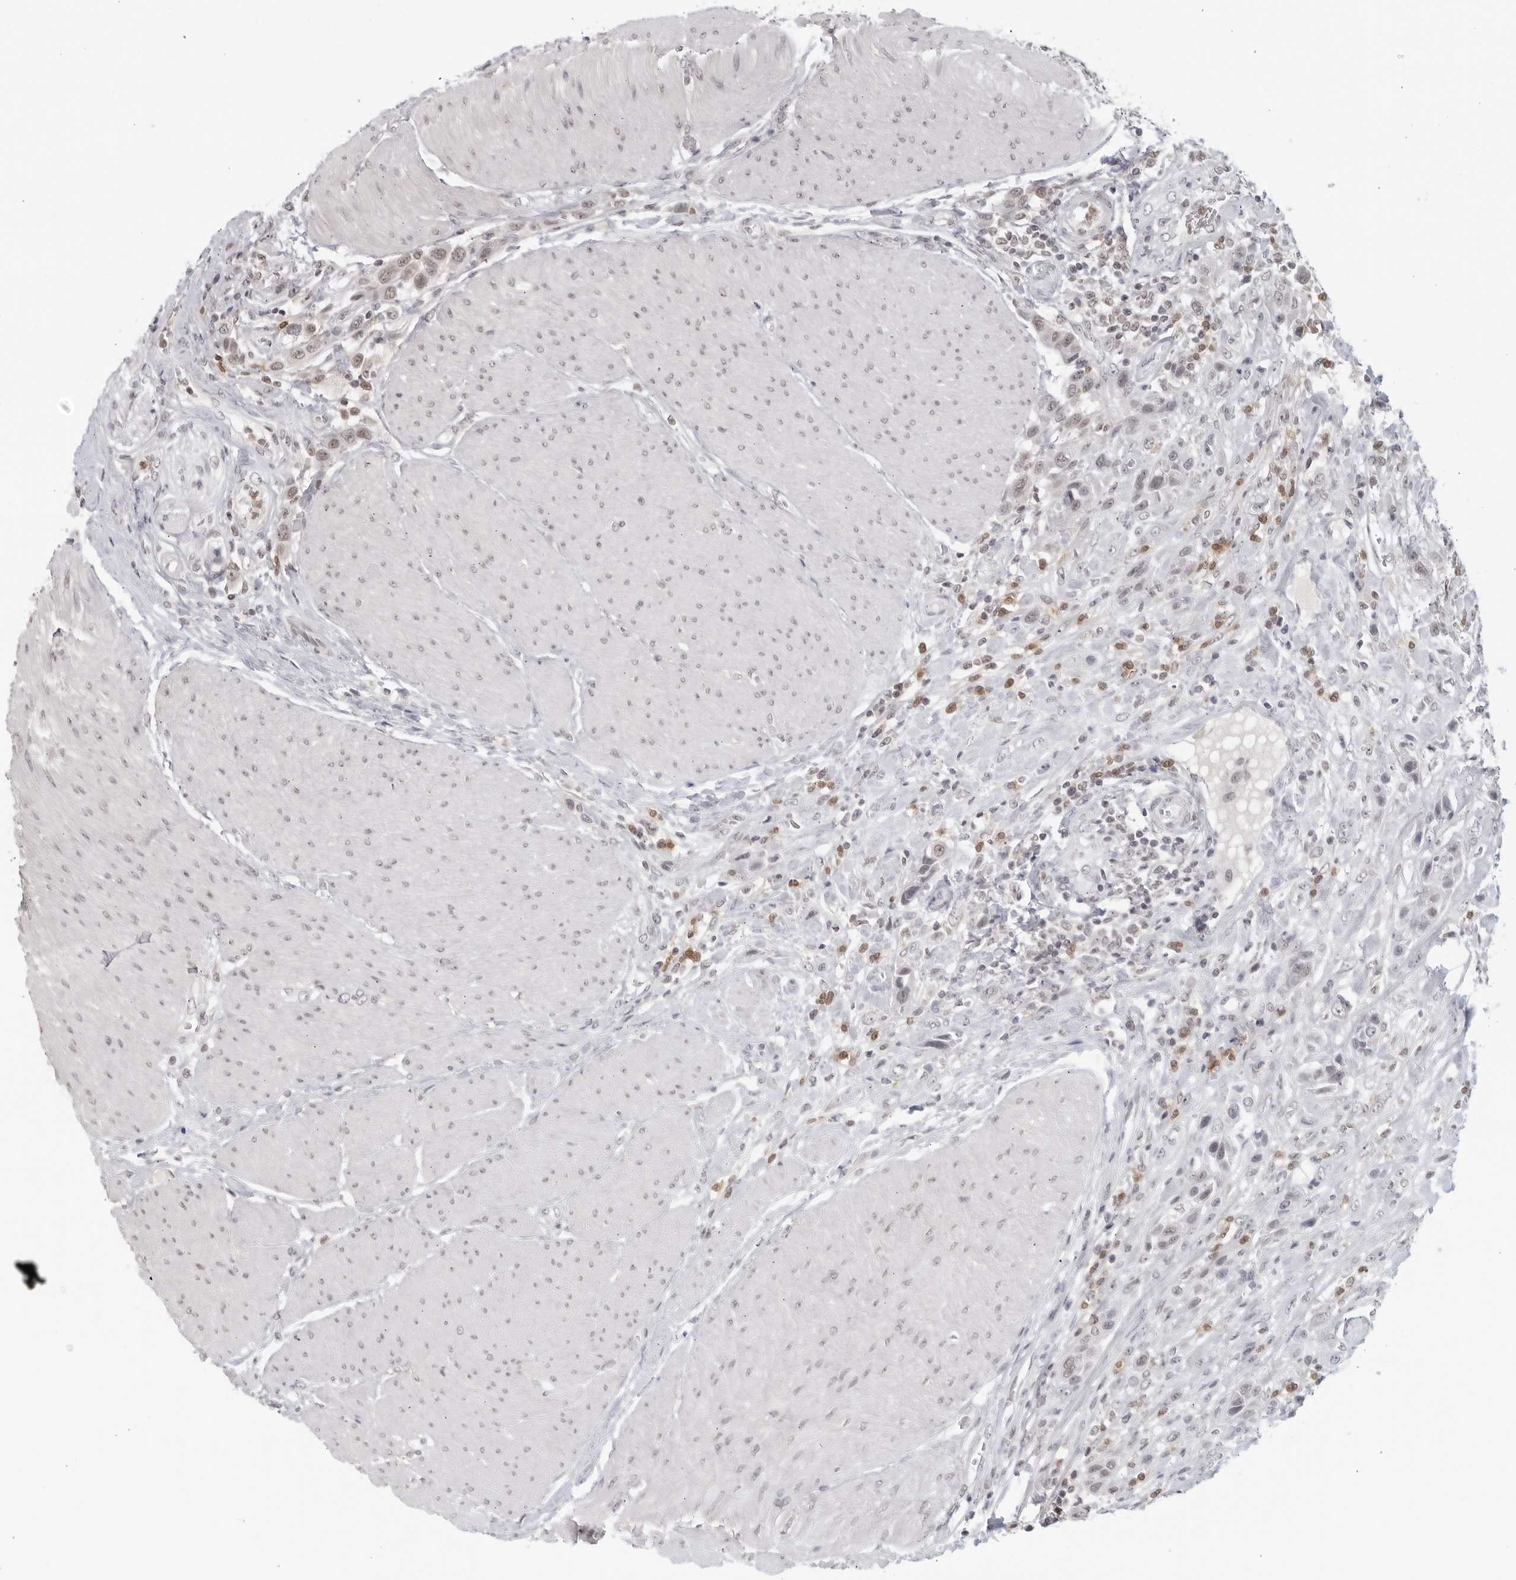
{"staining": {"intensity": "moderate", "quantity": "<25%", "location": "nuclear"}, "tissue": "urothelial cancer", "cell_type": "Tumor cells", "image_type": "cancer", "snomed": [{"axis": "morphology", "description": "Urothelial carcinoma, High grade"}, {"axis": "topography", "description": "Urinary bladder"}], "caption": "Protein staining shows moderate nuclear expression in approximately <25% of tumor cells in urothelial carcinoma (high-grade).", "gene": "RAB11FIP3", "patient": {"sex": "male", "age": 50}}